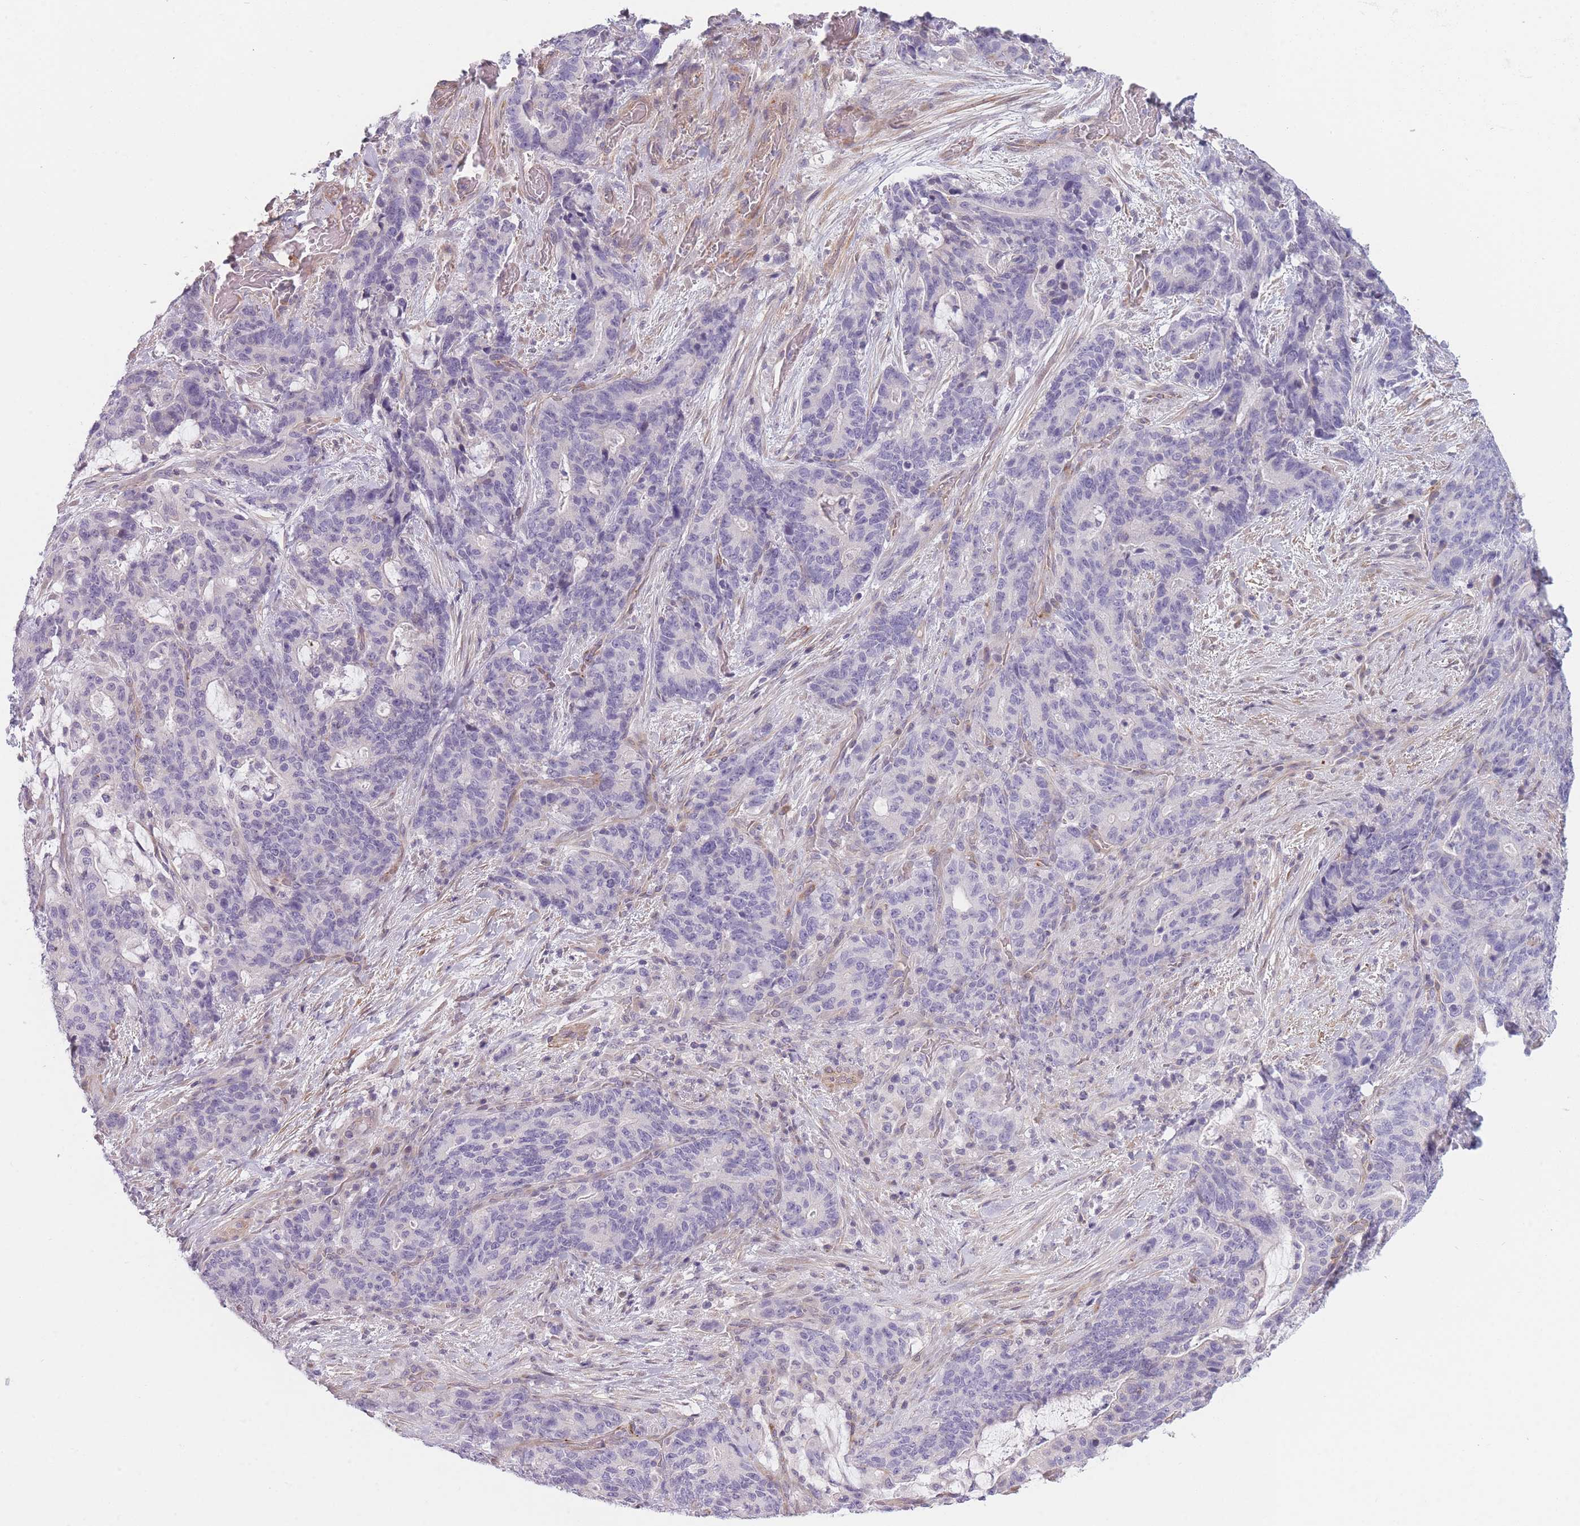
{"staining": {"intensity": "negative", "quantity": "none", "location": "none"}, "tissue": "stomach cancer", "cell_type": "Tumor cells", "image_type": "cancer", "snomed": [{"axis": "morphology", "description": "Normal tissue, NOS"}, {"axis": "morphology", "description": "Adenocarcinoma, NOS"}, {"axis": "topography", "description": "Stomach"}], "caption": "A high-resolution micrograph shows immunohistochemistry (IHC) staining of adenocarcinoma (stomach), which shows no significant positivity in tumor cells. (DAB (3,3'-diaminobenzidine) immunohistochemistry (IHC) visualized using brightfield microscopy, high magnification).", "gene": "SLC7A6", "patient": {"sex": "female", "age": 64}}